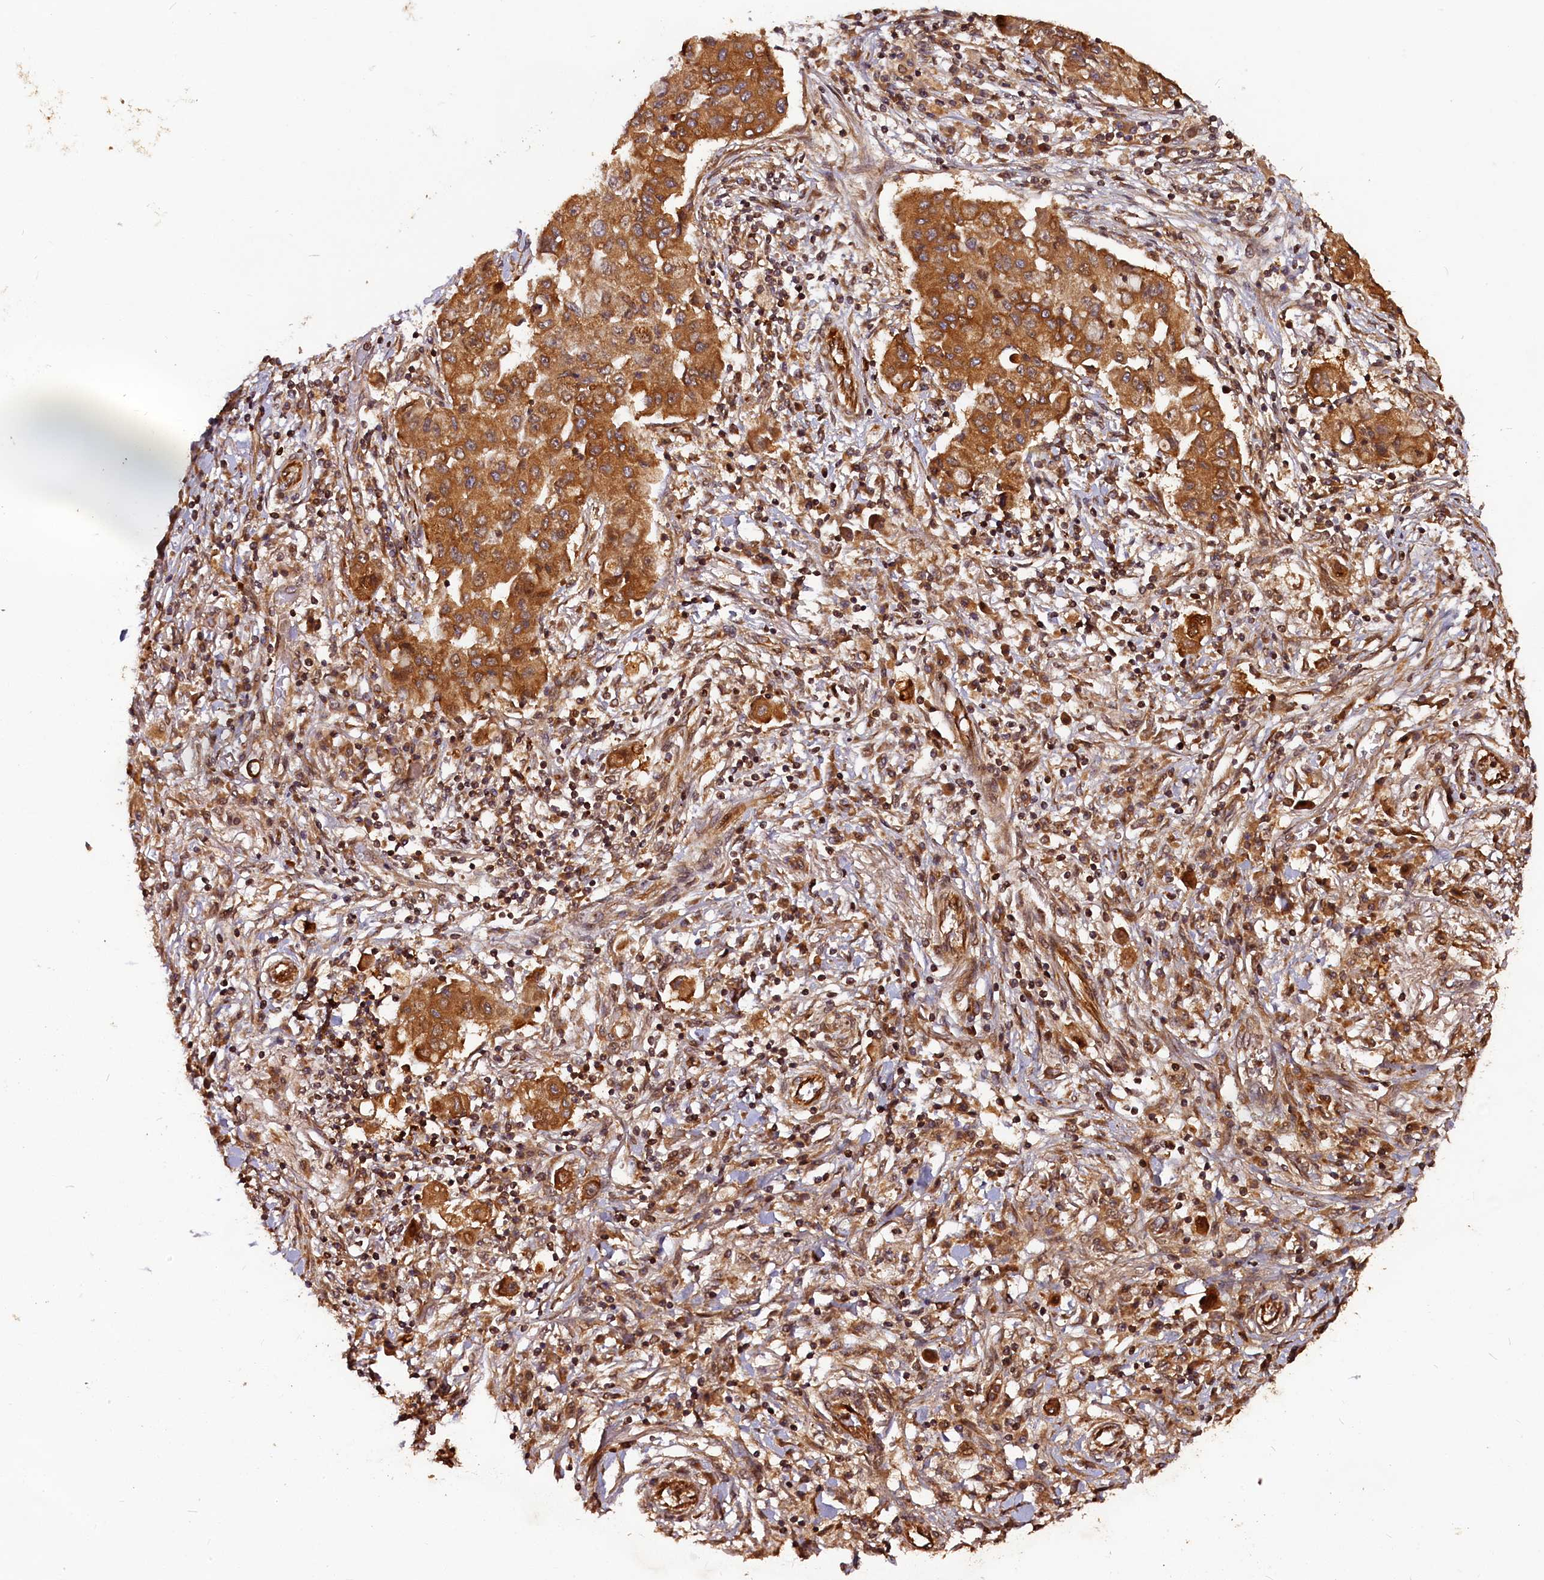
{"staining": {"intensity": "strong", "quantity": ">75%", "location": "cytoplasmic/membranous"}, "tissue": "lung cancer", "cell_type": "Tumor cells", "image_type": "cancer", "snomed": [{"axis": "morphology", "description": "Squamous cell carcinoma, NOS"}, {"axis": "topography", "description": "Lung"}], "caption": "Approximately >75% of tumor cells in human squamous cell carcinoma (lung) show strong cytoplasmic/membranous protein positivity as visualized by brown immunohistochemical staining.", "gene": "HMOX2", "patient": {"sex": "male", "age": 74}}